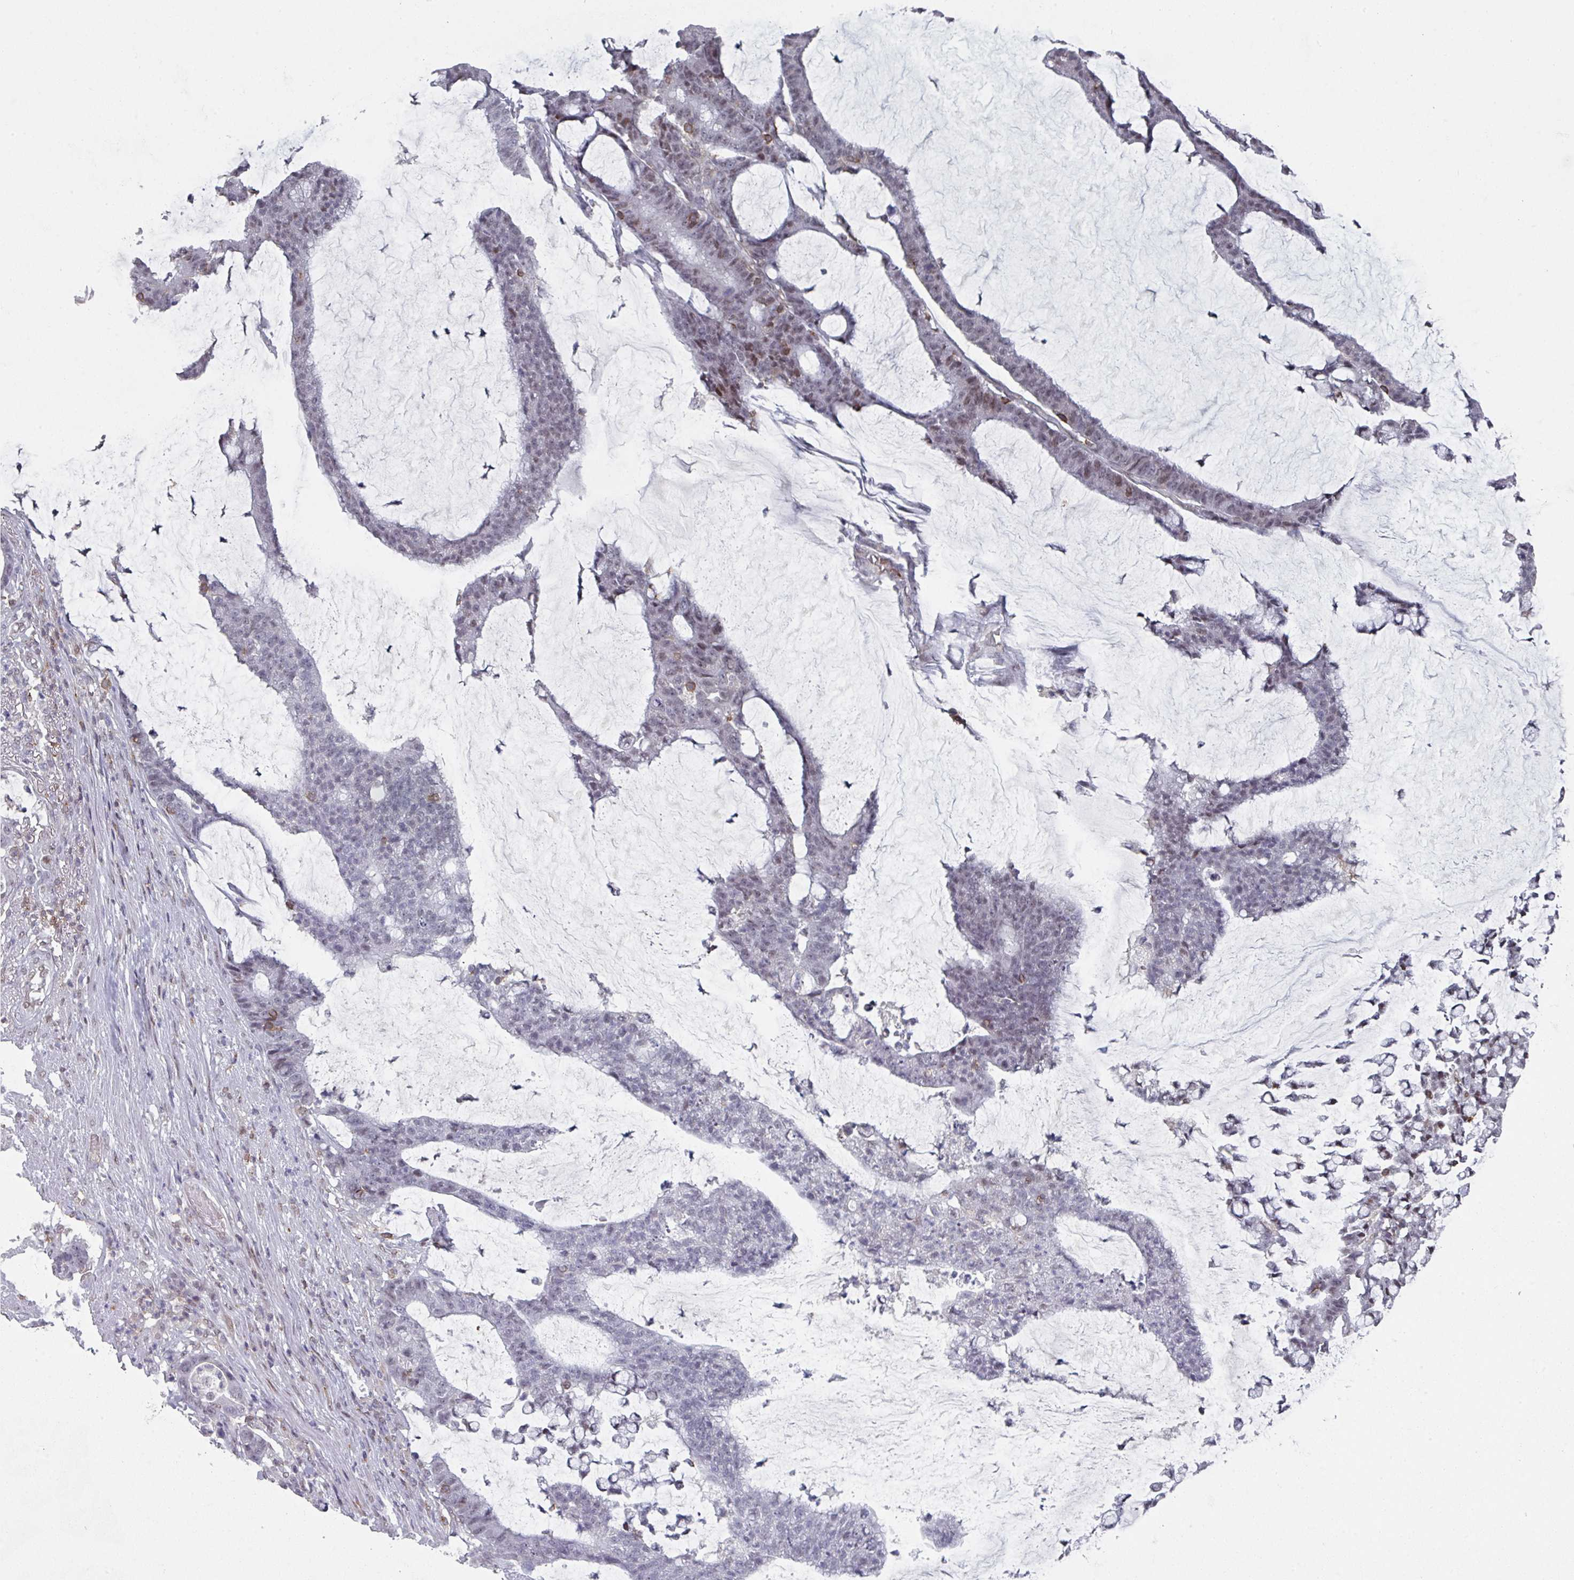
{"staining": {"intensity": "moderate", "quantity": "<25%", "location": "nuclear"}, "tissue": "colorectal cancer", "cell_type": "Tumor cells", "image_type": "cancer", "snomed": [{"axis": "morphology", "description": "Adenocarcinoma, NOS"}, {"axis": "topography", "description": "Colon"}], "caption": "Immunohistochemical staining of human colorectal adenocarcinoma reveals low levels of moderate nuclear protein expression in about <25% of tumor cells.", "gene": "RASAL3", "patient": {"sex": "female", "age": 84}}